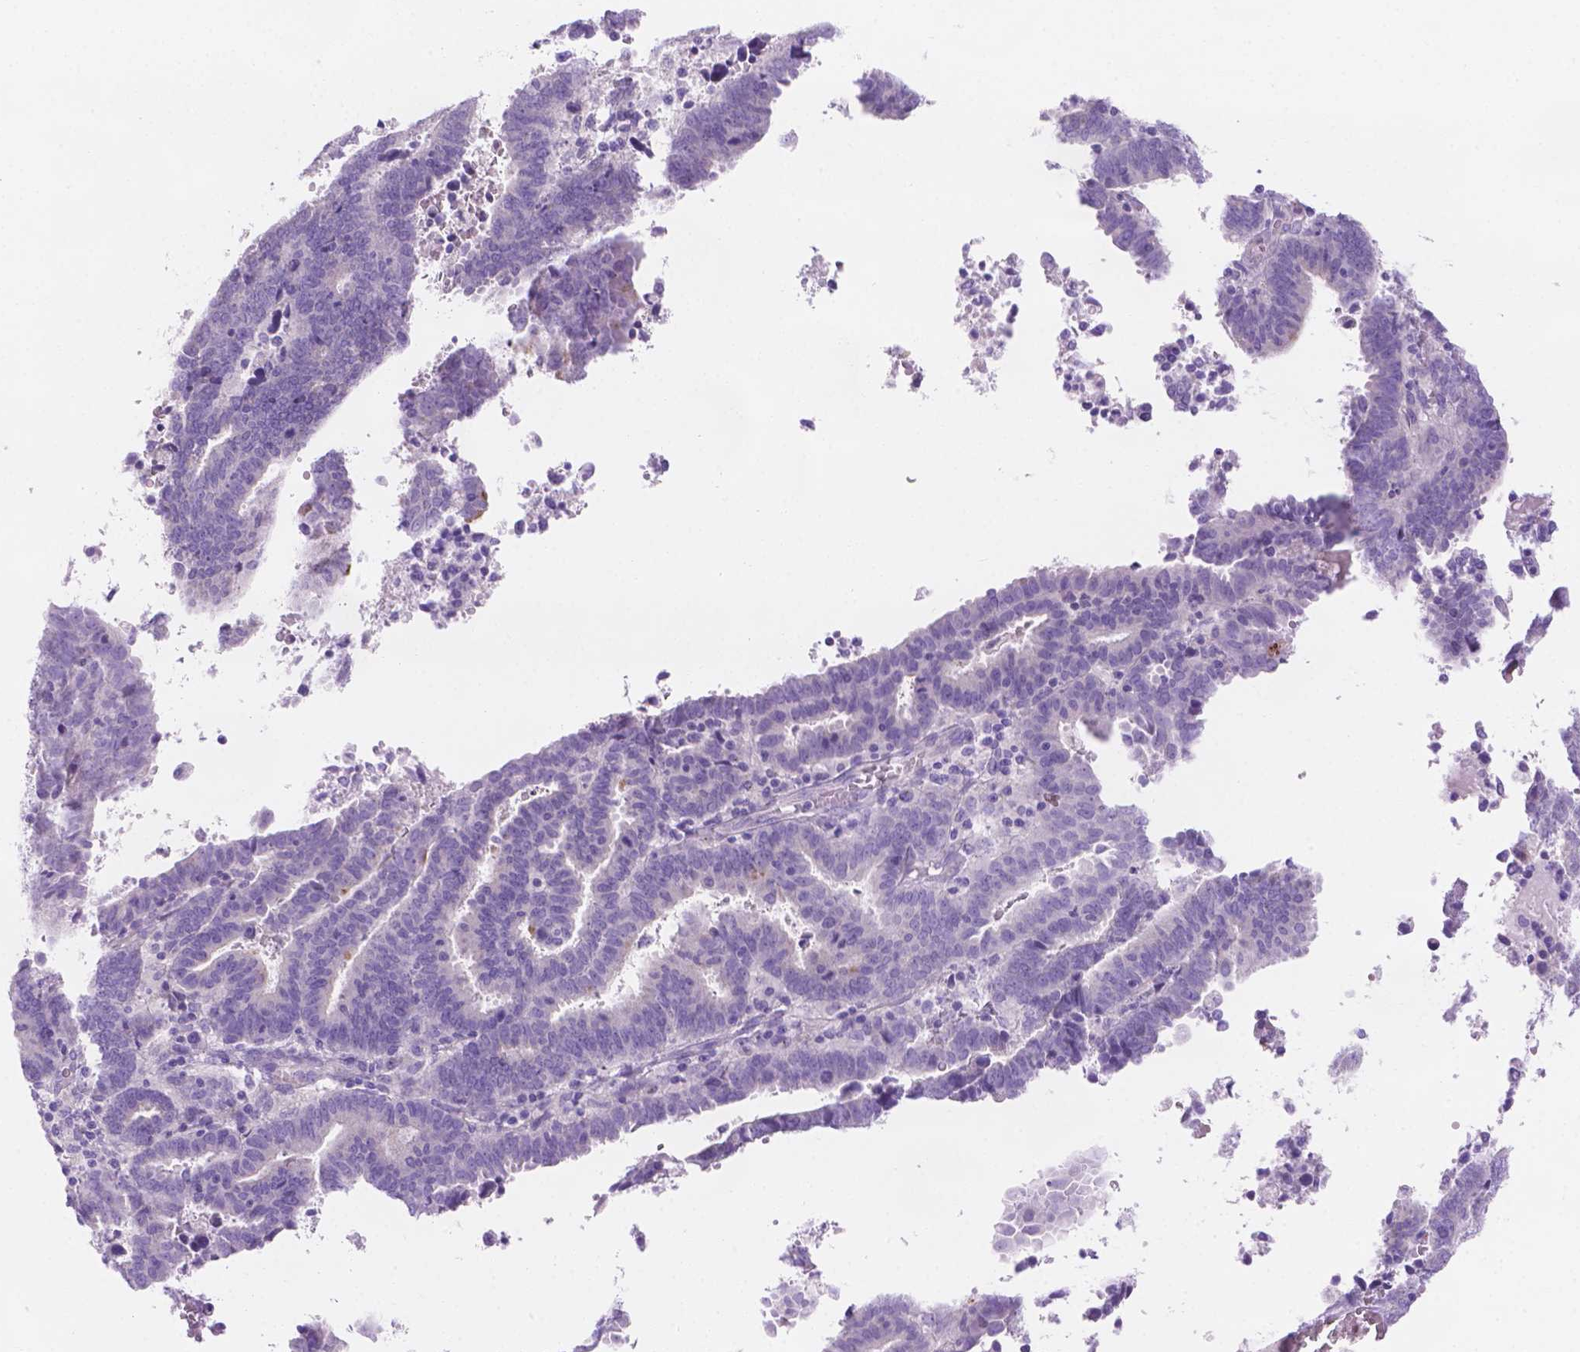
{"staining": {"intensity": "negative", "quantity": "none", "location": "none"}, "tissue": "endometrial cancer", "cell_type": "Tumor cells", "image_type": "cancer", "snomed": [{"axis": "morphology", "description": "Adenocarcinoma, NOS"}, {"axis": "topography", "description": "Uterus"}], "caption": "Photomicrograph shows no significant protein positivity in tumor cells of endometrial cancer.", "gene": "MLN", "patient": {"sex": "female", "age": 83}}